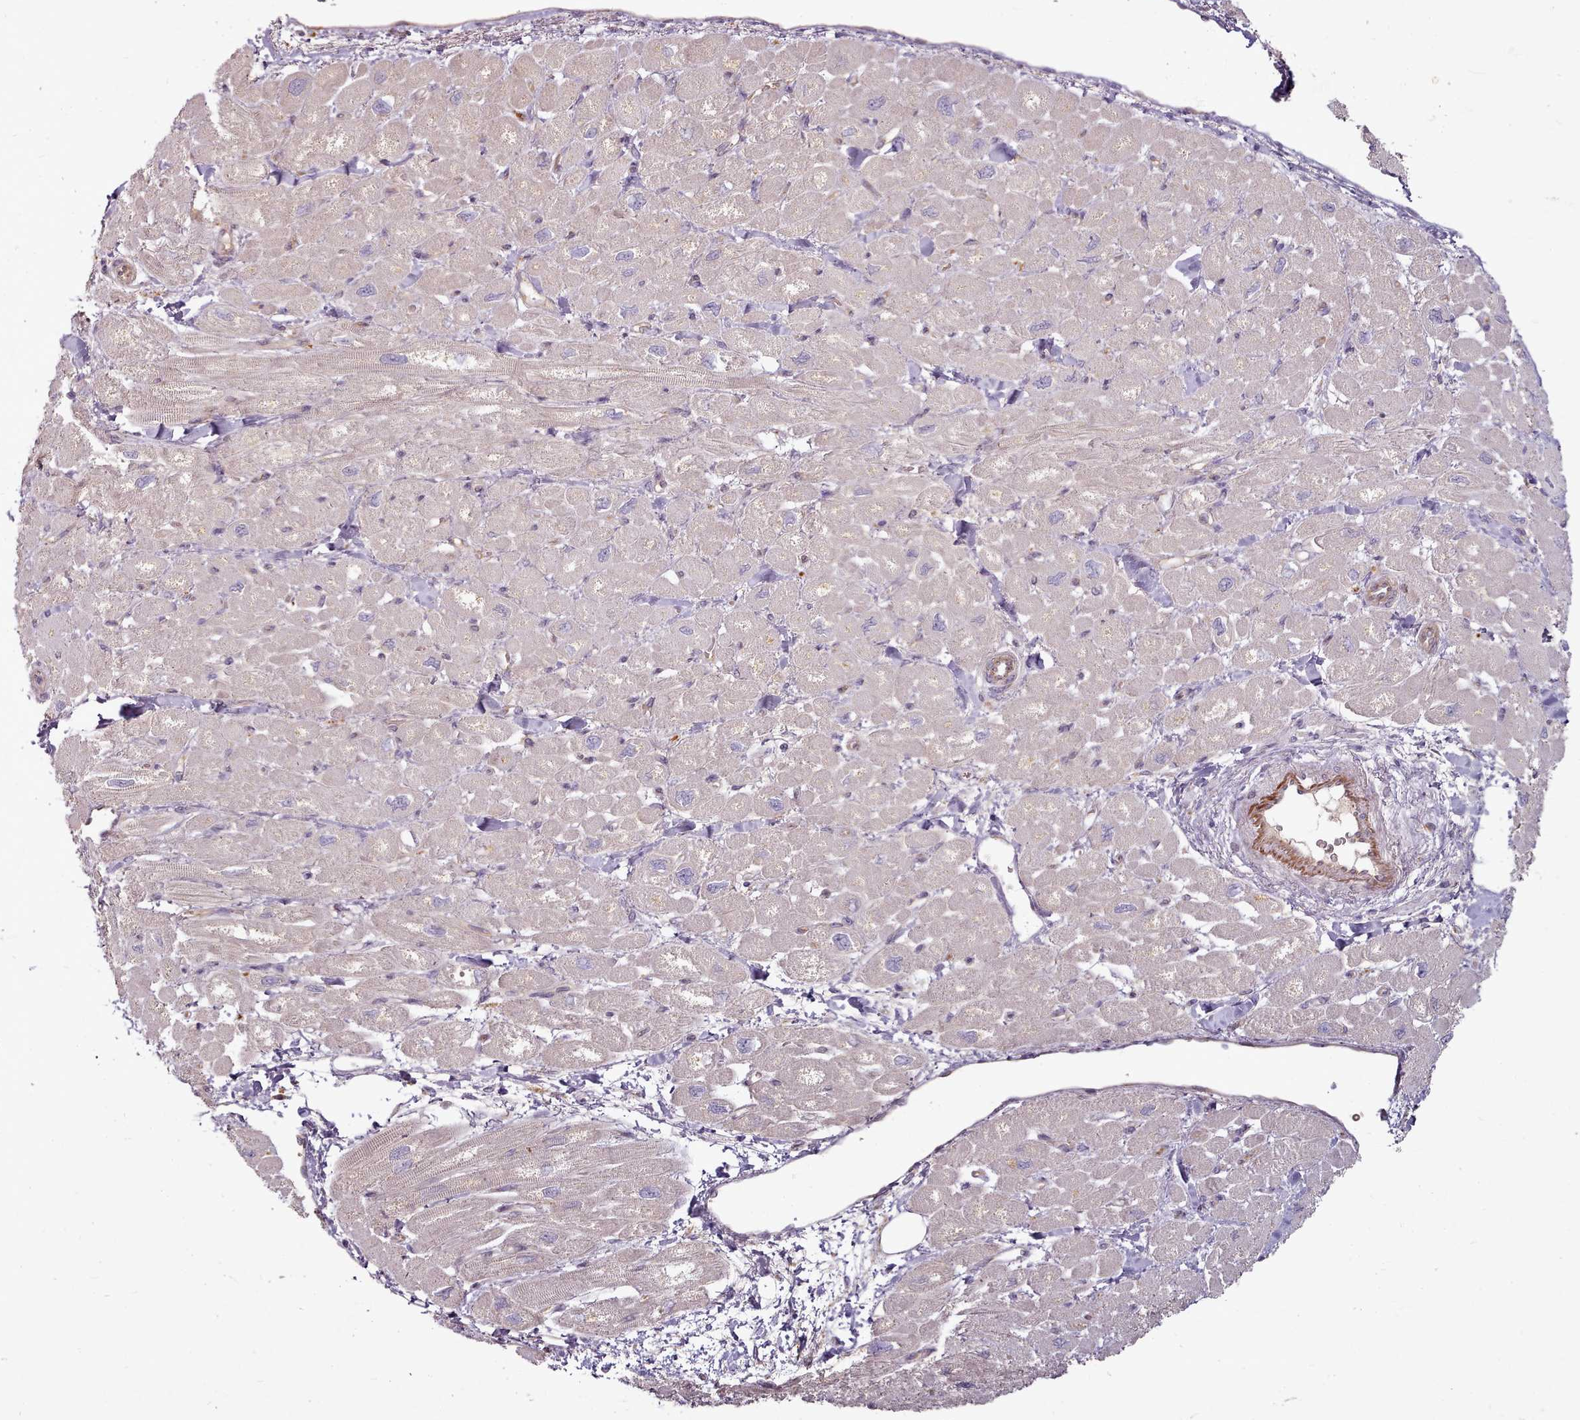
{"staining": {"intensity": "moderate", "quantity": "<25%", "location": "cytoplasmic/membranous"}, "tissue": "heart muscle", "cell_type": "Cardiomyocytes", "image_type": "normal", "snomed": [{"axis": "morphology", "description": "Normal tissue, NOS"}, {"axis": "topography", "description": "Heart"}], "caption": "A low amount of moderate cytoplasmic/membranous positivity is appreciated in about <25% of cardiomyocytes in normal heart muscle.", "gene": "C1QTNF5", "patient": {"sex": "male", "age": 65}}